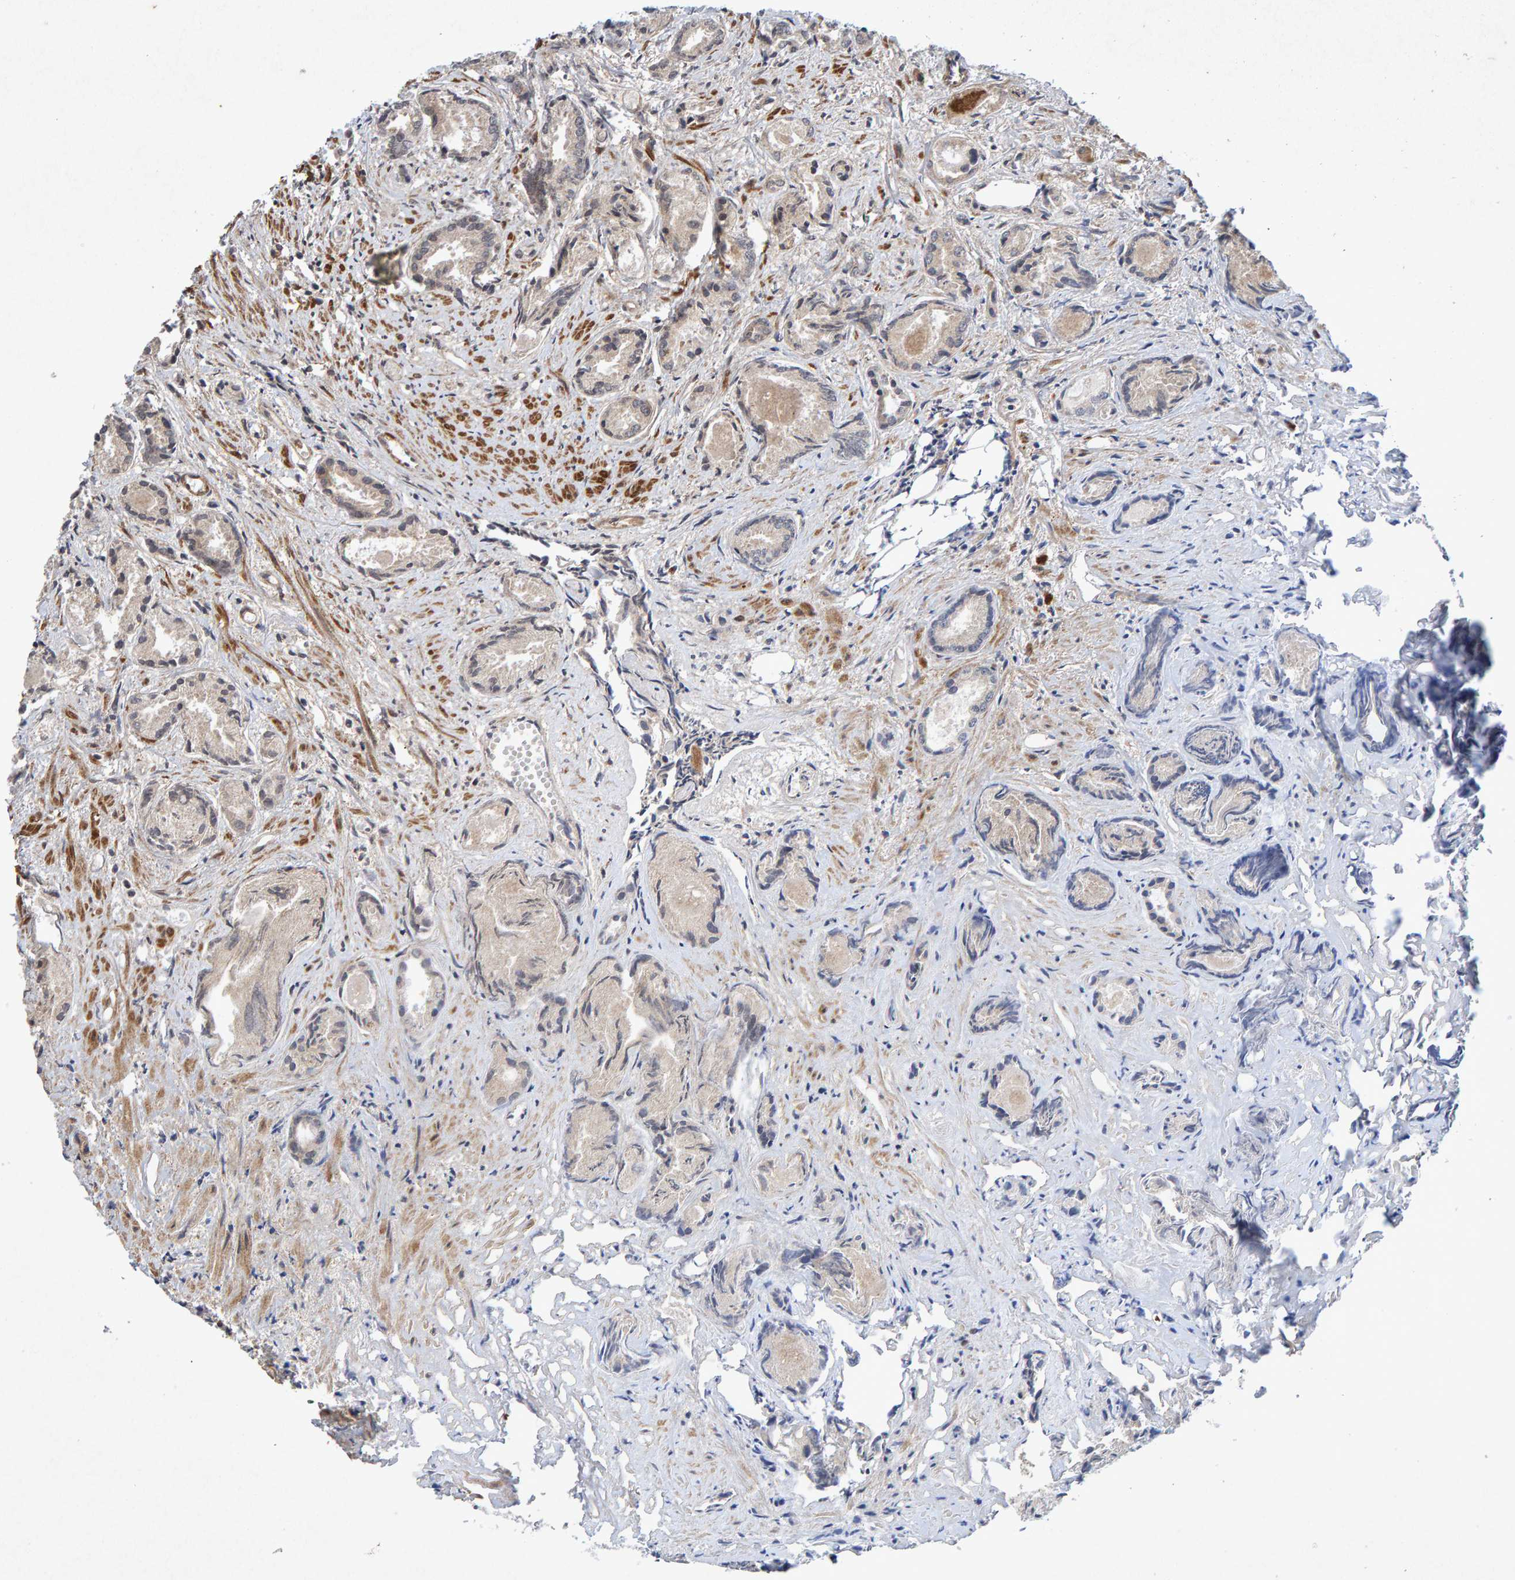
{"staining": {"intensity": "weak", "quantity": "<25%", "location": "cytoplasmic/membranous"}, "tissue": "prostate cancer", "cell_type": "Tumor cells", "image_type": "cancer", "snomed": [{"axis": "morphology", "description": "Adenocarcinoma, Low grade"}, {"axis": "topography", "description": "Prostate"}], "caption": "Immunohistochemistry photomicrograph of prostate adenocarcinoma (low-grade) stained for a protein (brown), which displays no staining in tumor cells. (DAB (3,3'-diaminobenzidine) IHC with hematoxylin counter stain).", "gene": "CDH2", "patient": {"sex": "male", "age": 72}}